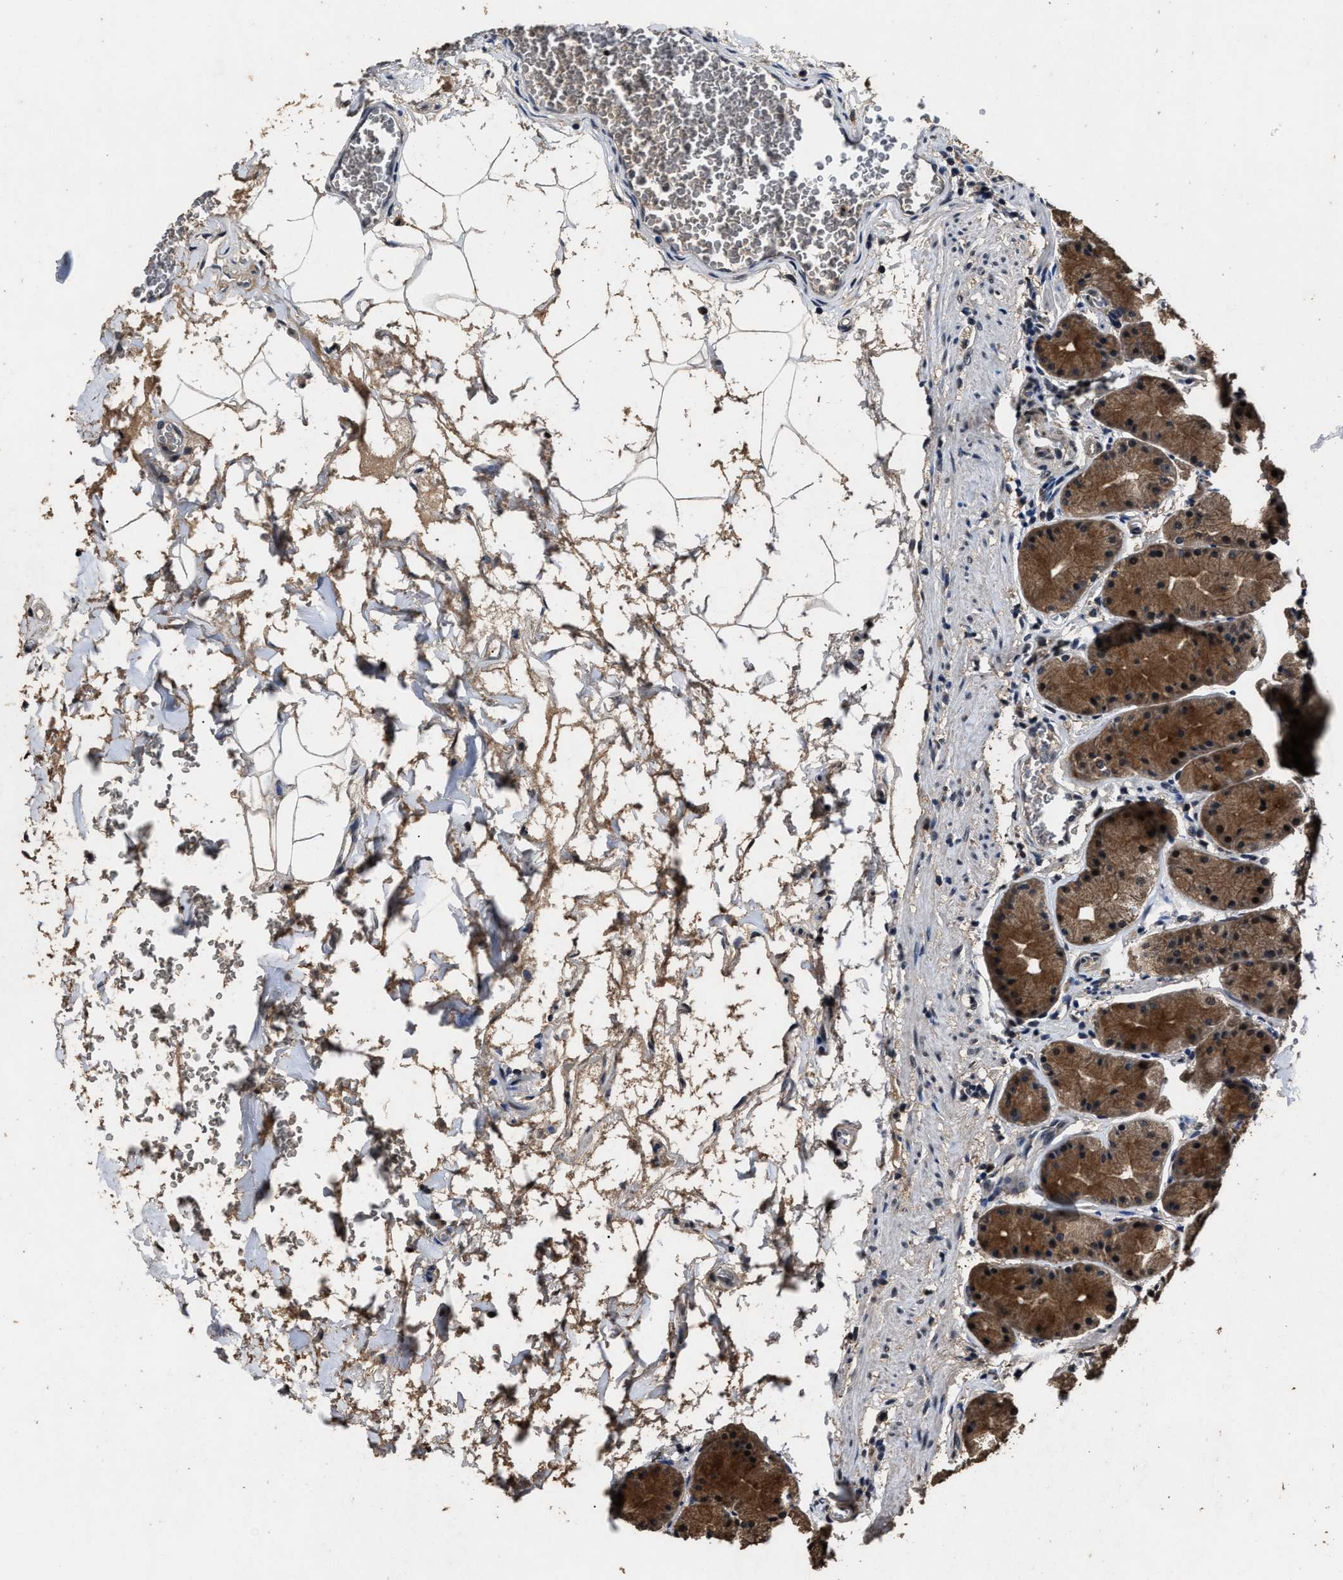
{"staining": {"intensity": "moderate", "quantity": ">75%", "location": "cytoplasmic/membranous"}, "tissue": "stomach", "cell_type": "Glandular cells", "image_type": "normal", "snomed": [{"axis": "morphology", "description": "Normal tissue, NOS"}, {"axis": "topography", "description": "Stomach"}], "caption": "Protein expression analysis of benign stomach reveals moderate cytoplasmic/membranous staining in about >75% of glandular cells.", "gene": "RSBN1L", "patient": {"sex": "male", "age": 42}}